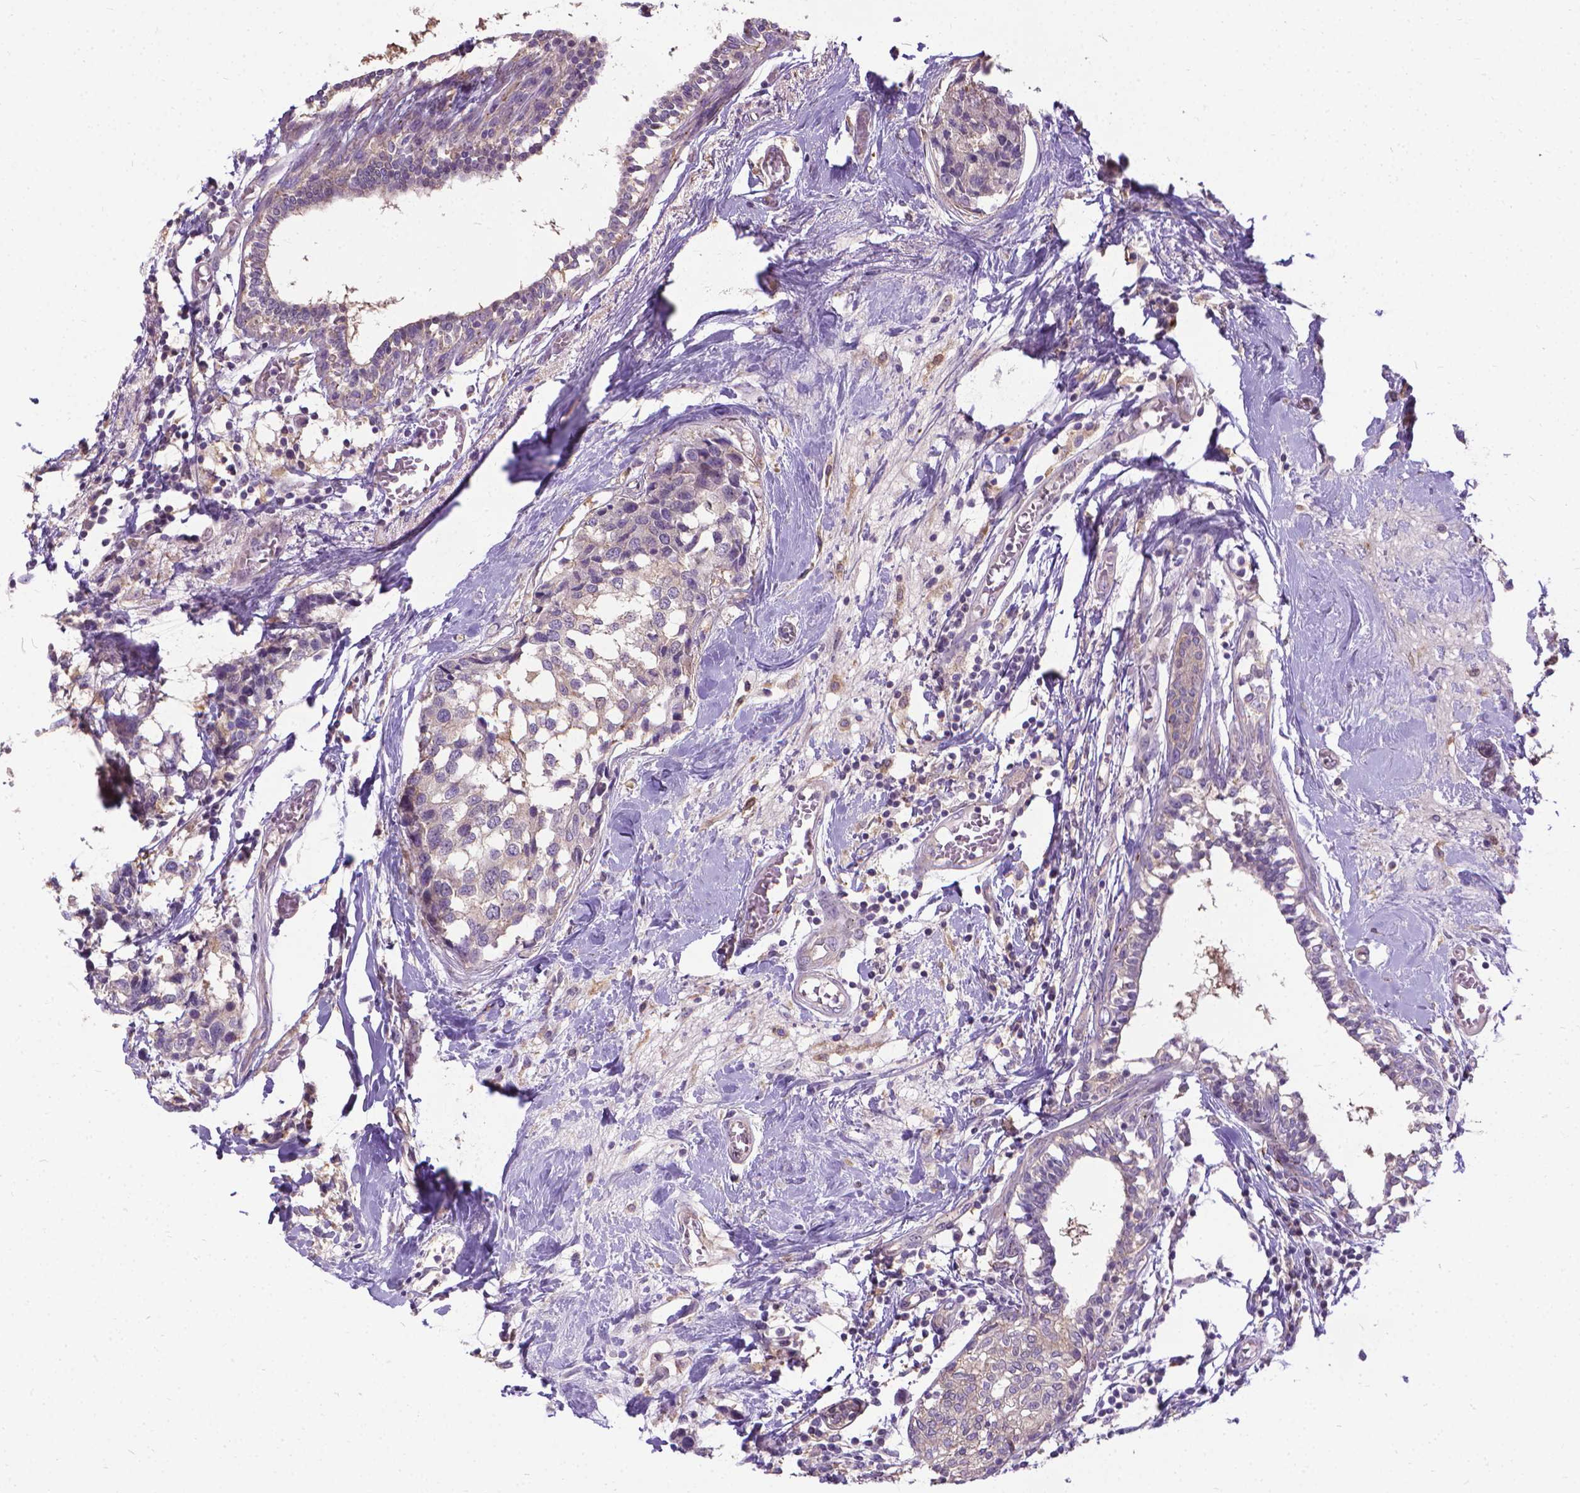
{"staining": {"intensity": "negative", "quantity": "none", "location": "none"}, "tissue": "breast cancer", "cell_type": "Tumor cells", "image_type": "cancer", "snomed": [{"axis": "morphology", "description": "Lobular carcinoma"}, {"axis": "topography", "description": "Breast"}], "caption": "The photomicrograph demonstrates no significant expression in tumor cells of lobular carcinoma (breast). (Immunohistochemistry (ihc), brightfield microscopy, high magnification).", "gene": "CFAP299", "patient": {"sex": "female", "age": 59}}